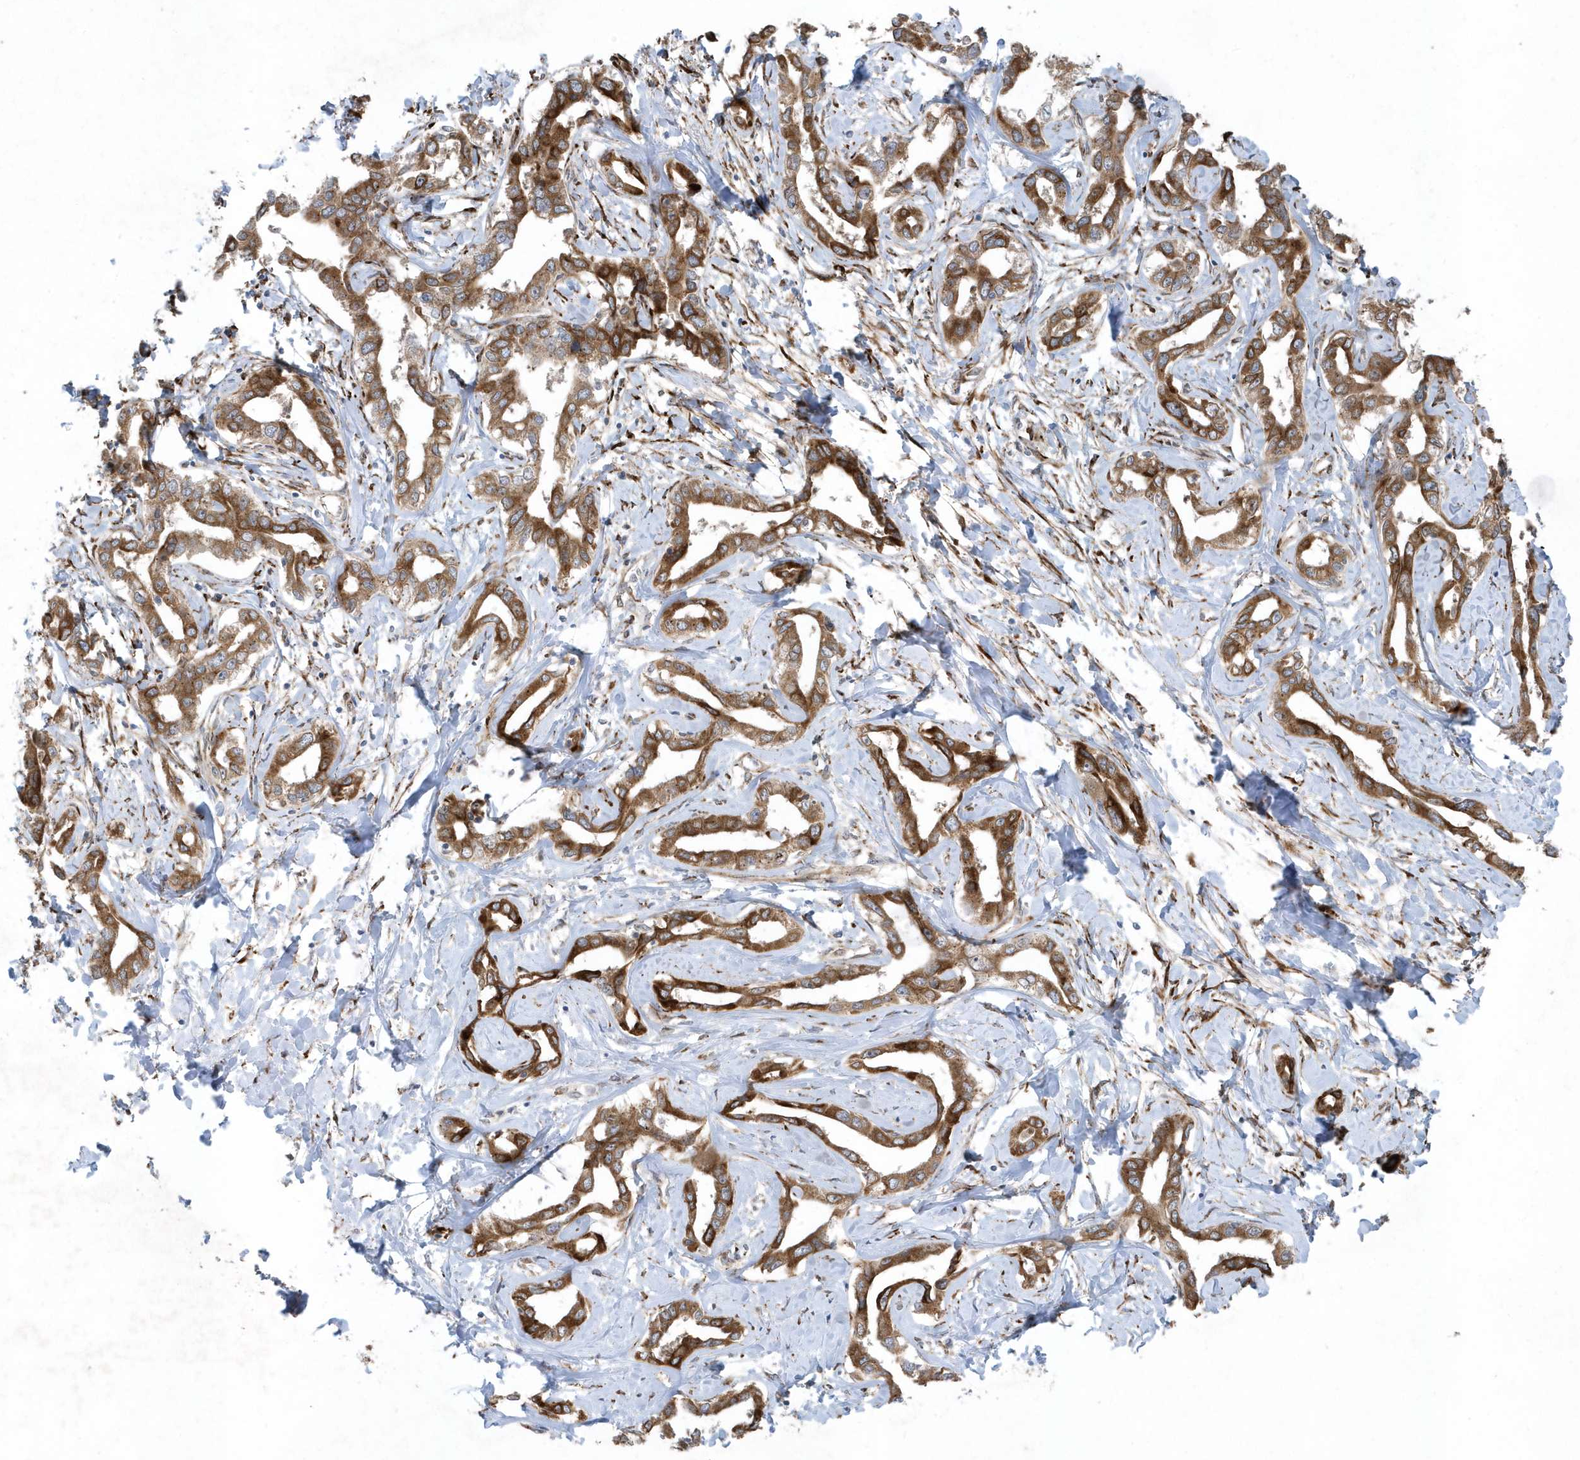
{"staining": {"intensity": "strong", "quantity": ">75%", "location": "cytoplasmic/membranous"}, "tissue": "liver cancer", "cell_type": "Tumor cells", "image_type": "cancer", "snomed": [{"axis": "morphology", "description": "Cholangiocarcinoma"}, {"axis": "topography", "description": "Liver"}], "caption": "Human cholangiocarcinoma (liver) stained for a protein (brown) shows strong cytoplasmic/membranous positive positivity in about >75% of tumor cells.", "gene": "FAM98A", "patient": {"sex": "male", "age": 59}}